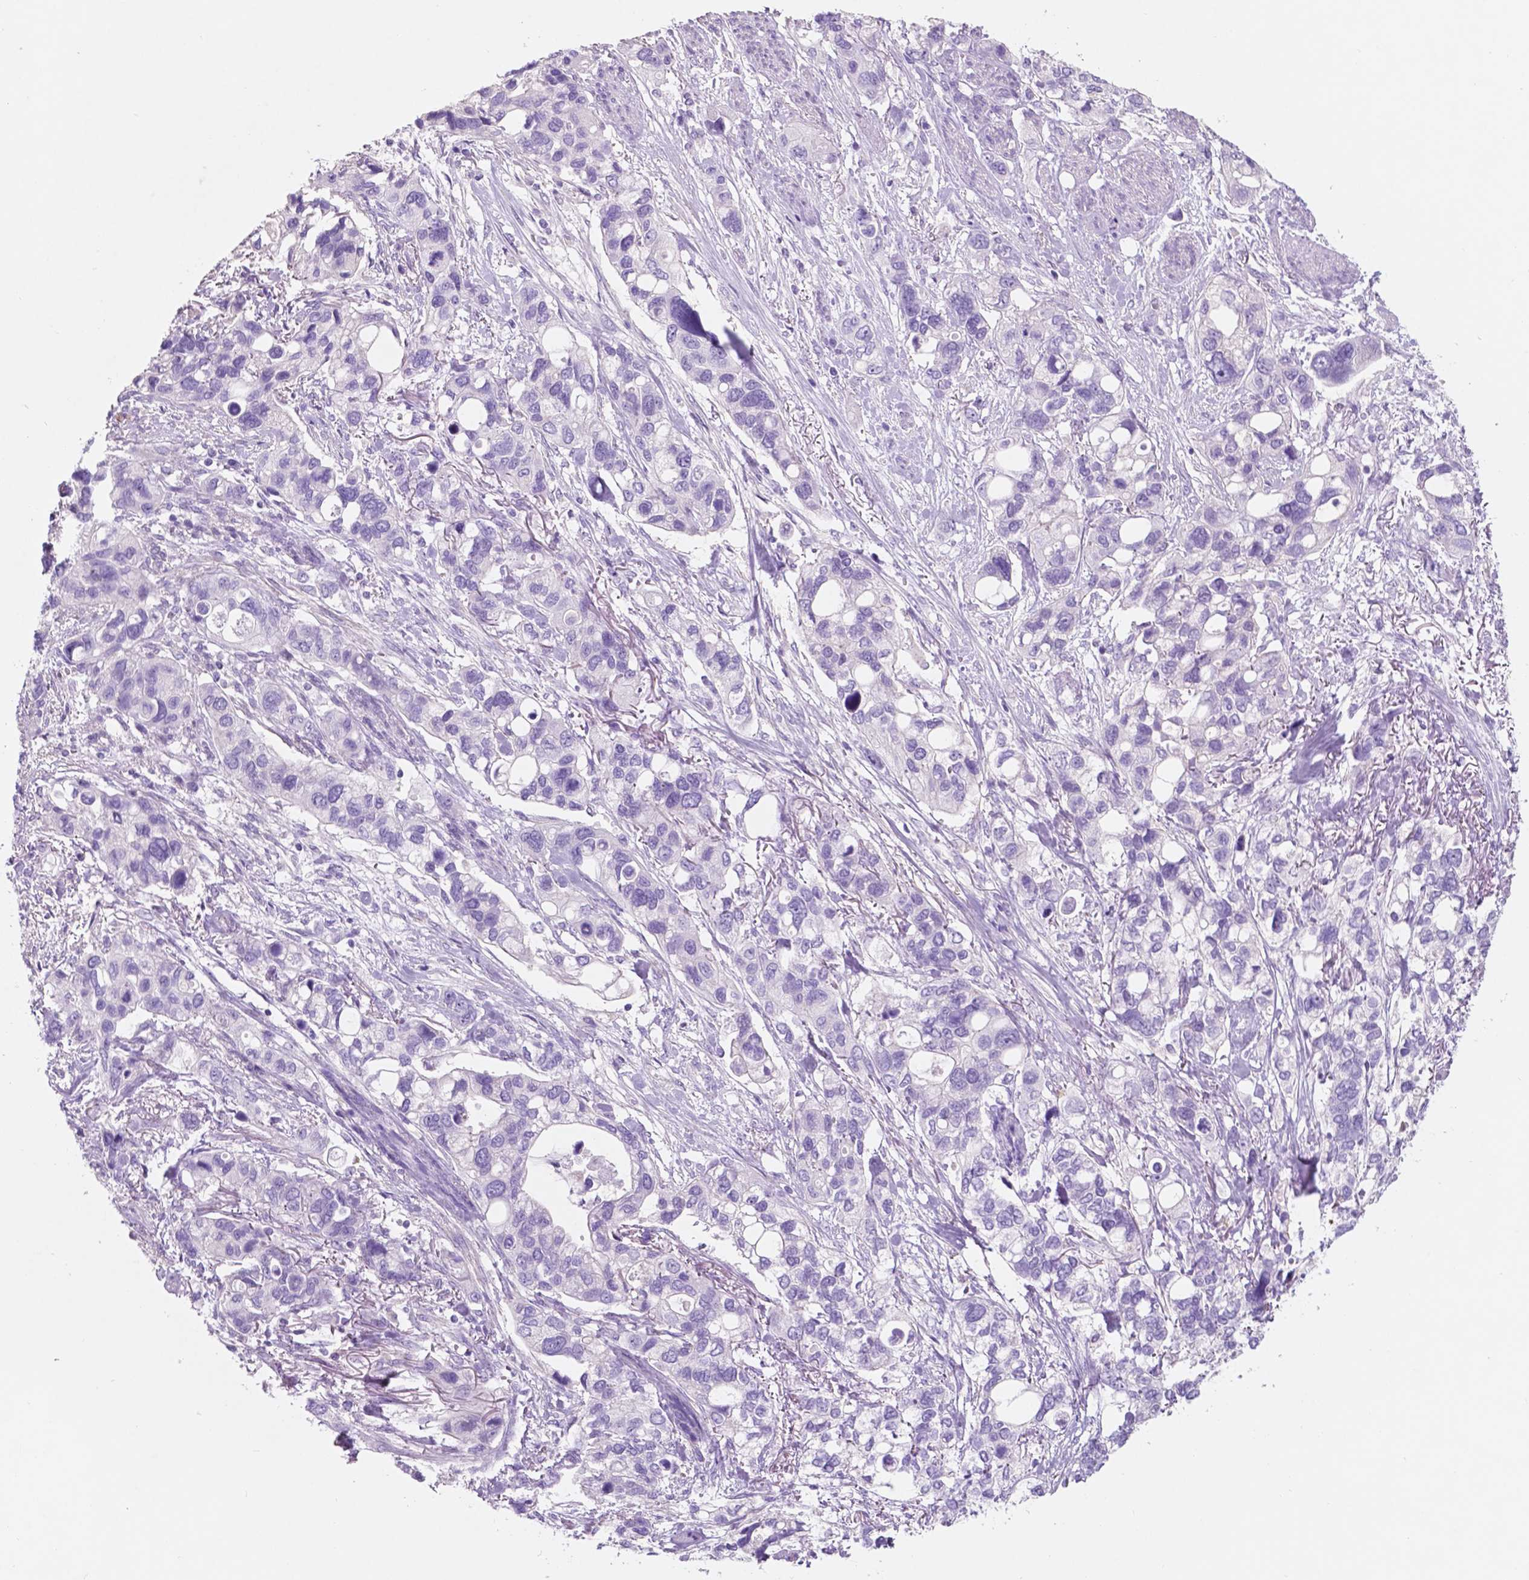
{"staining": {"intensity": "negative", "quantity": "none", "location": "none"}, "tissue": "stomach cancer", "cell_type": "Tumor cells", "image_type": "cancer", "snomed": [{"axis": "morphology", "description": "Adenocarcinoma, NOS"}, {"axis": "topography", "description": "Stomach, upper"}], "caption": "Histopathology image shows no significant protein positivity in tumor cells of stomach cancer. (Stains: DAB immunohistochemistry (IHC) with hematoxylin counter stain, Microscopy: brightfield microscopy at high magnification).", "gene": "CUZD1", "patient": {"sex": "female", "age": 81}}